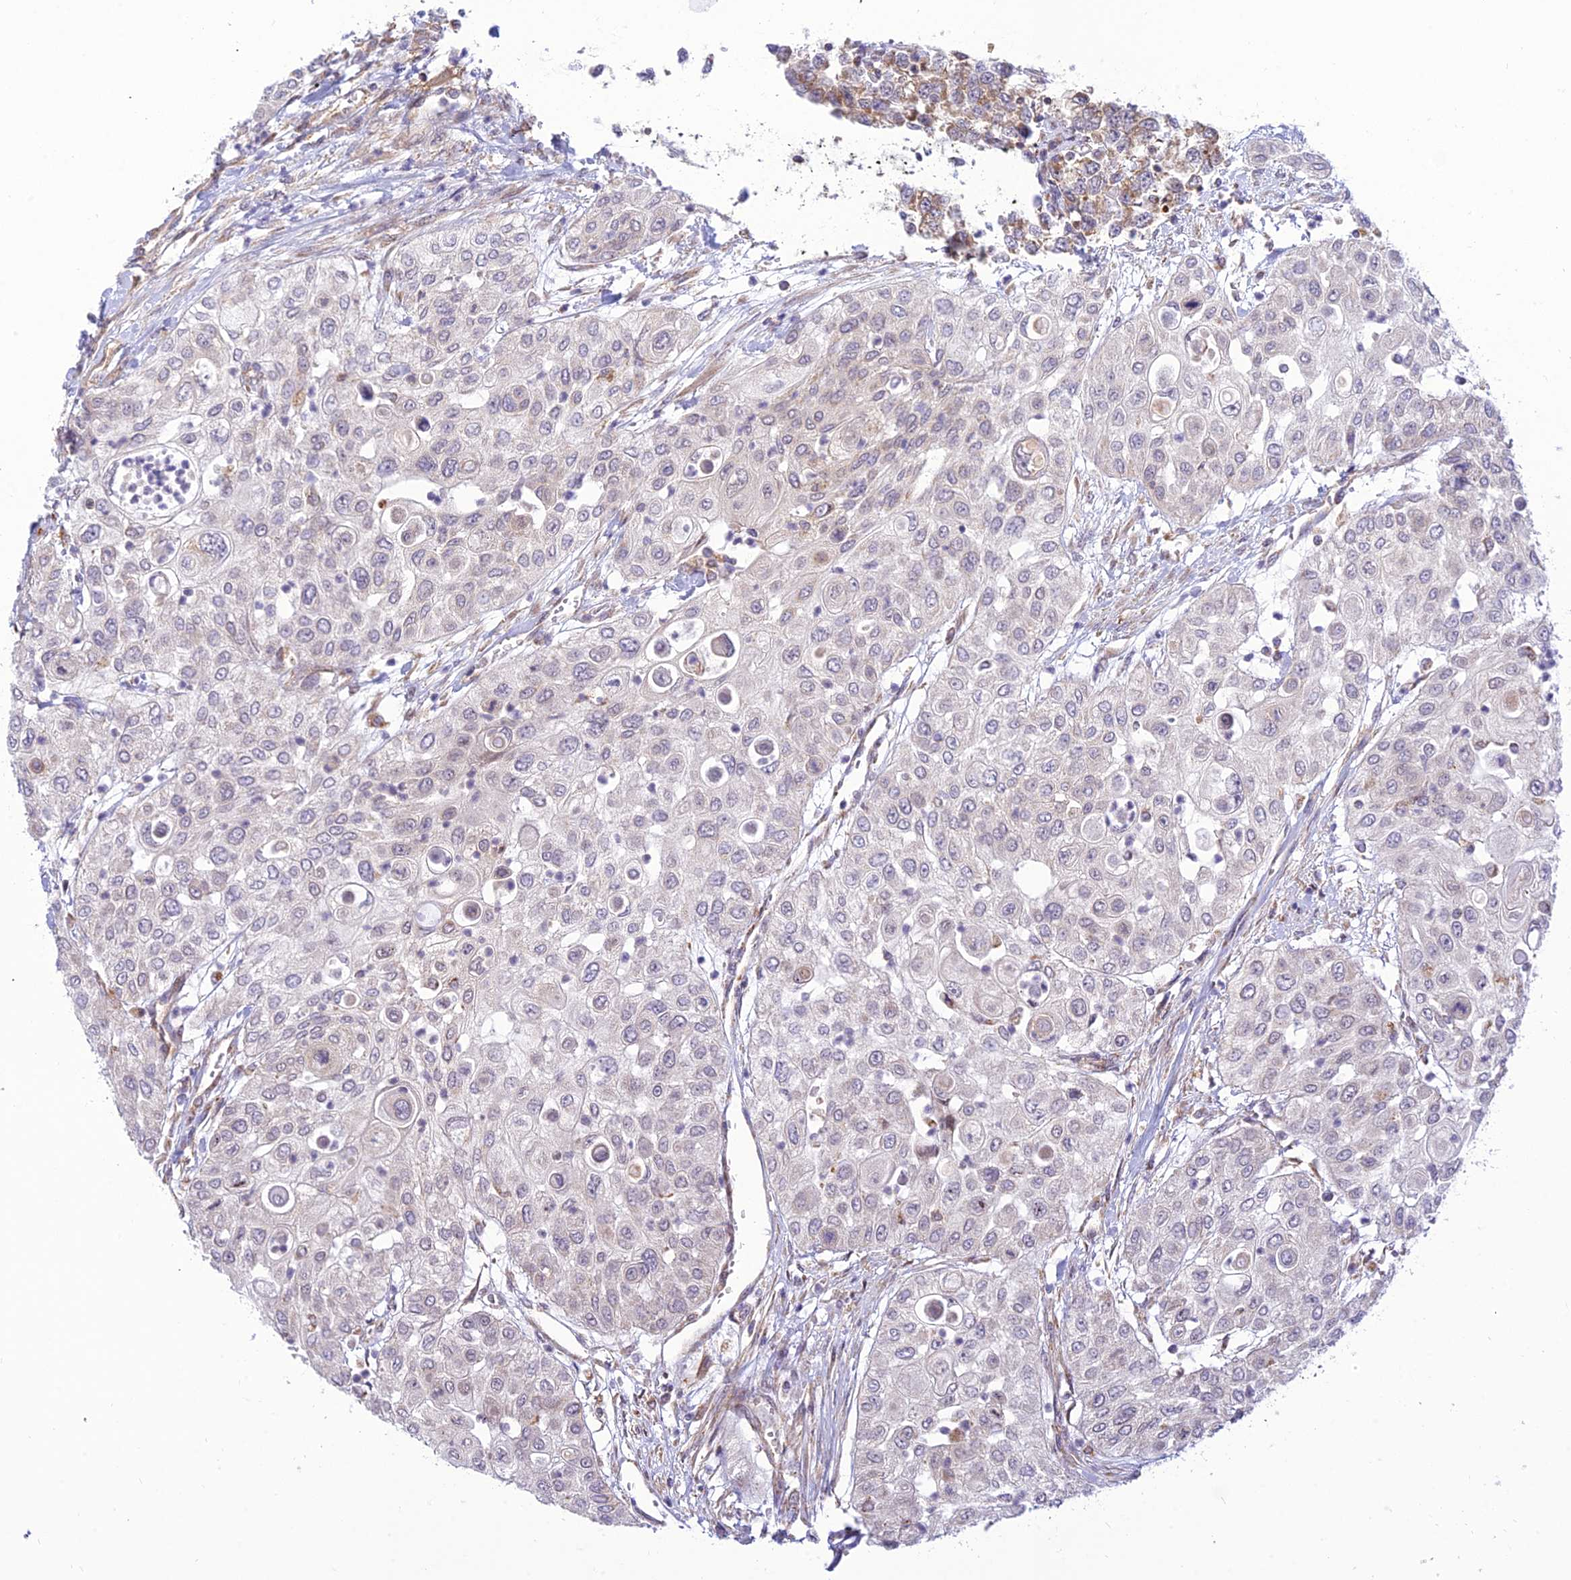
{"staining": {"intensity": "negative", "quantity": "none", "location": "none"}, "tissue": "urothelial cancer", "cell_type": "Tumor cells", "image_type": "cancer", "snomed": [{"axis": "morphology", "description": "Urothelial carcinoma, High grade"}, {"axis": "topography", "description": "Urinary bladder"}], "caption": "Tumor cells are negative for protein expression in human urothelial cancer.", "gene": "HOOK2", "patient": {"sex": "female", "age": 79}}